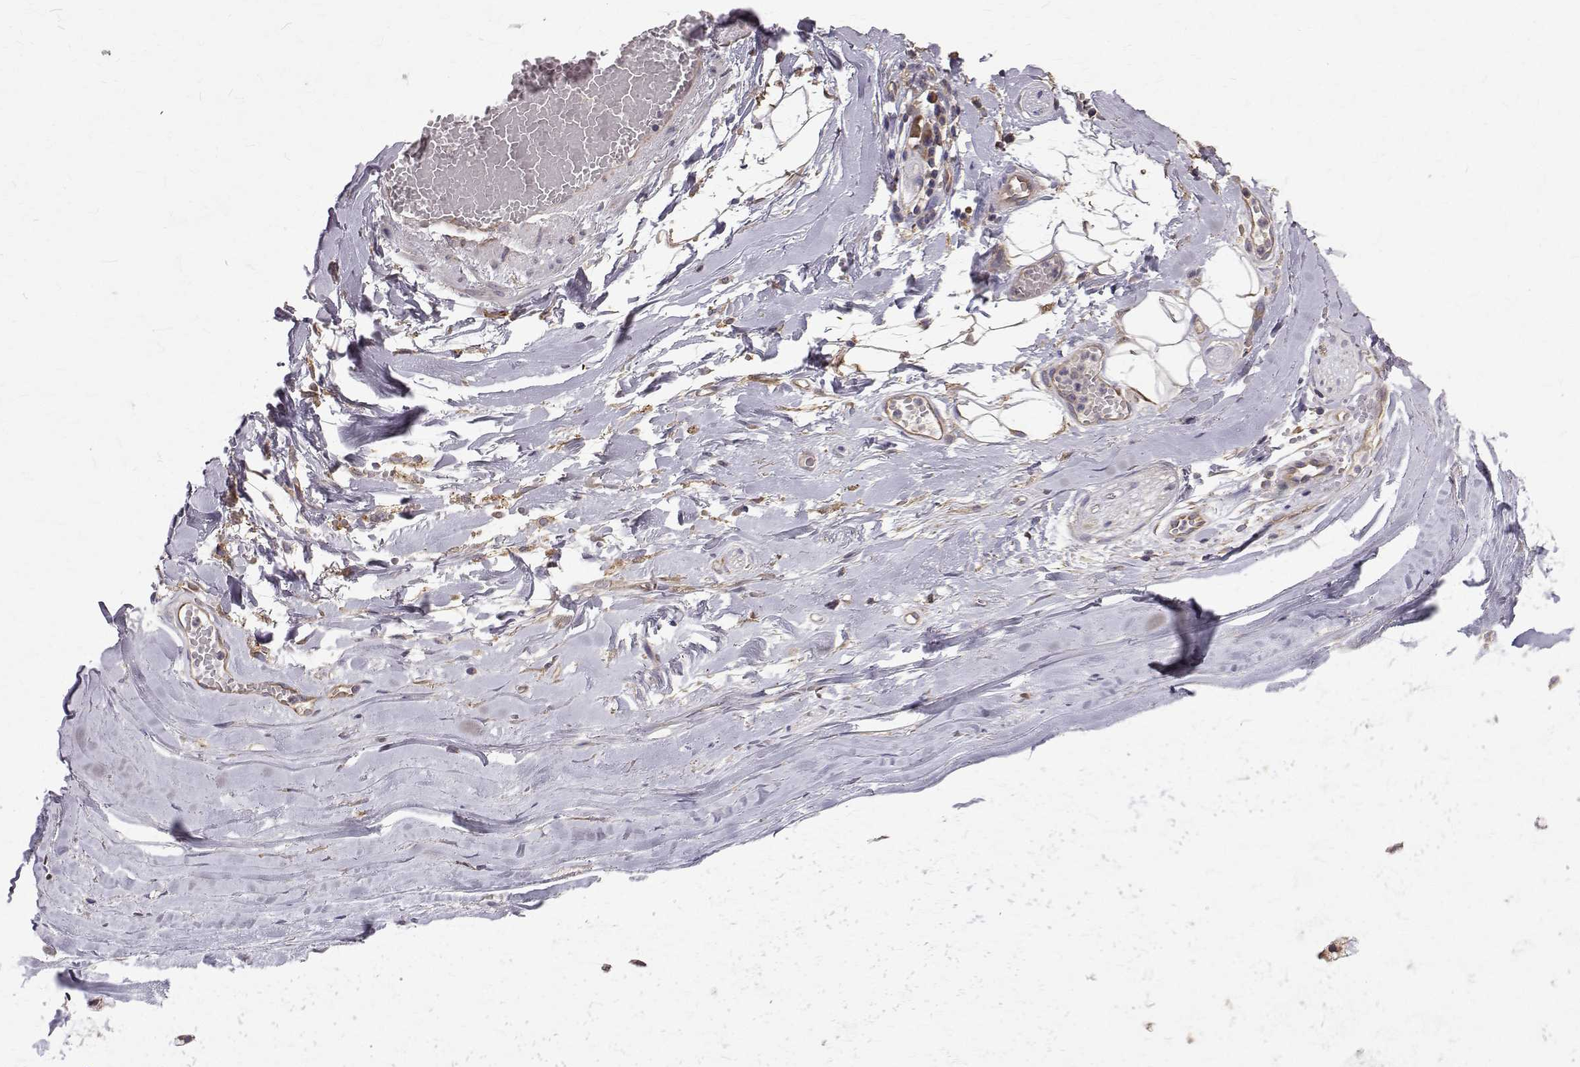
{"staining": {"intensity": "negative", "quantity": "none", "location": "none"}, "tissue": "adipose tissue", "cell_type": "Adipocytes", "image_type": "normal", "snomed": [{"axis": "morphology", "description": "Normal tissue, NOS"}, {"axis": "topography", "description": "Cartilage tissue"}, {"axis": "topography", "description": "Nasopharynx"}, {"axis": "topography", "description": "Thyroid gland"}], "caption": "A high-resolution micrograph shows immunohistochemistry (IHC) staining of unremarkable adipose tissue, which exhibits no significant expression in adipocytes. Nuclei are stained in blue.", "gene": "FARSB", "patient": {"sex": "male", "age": 63}}